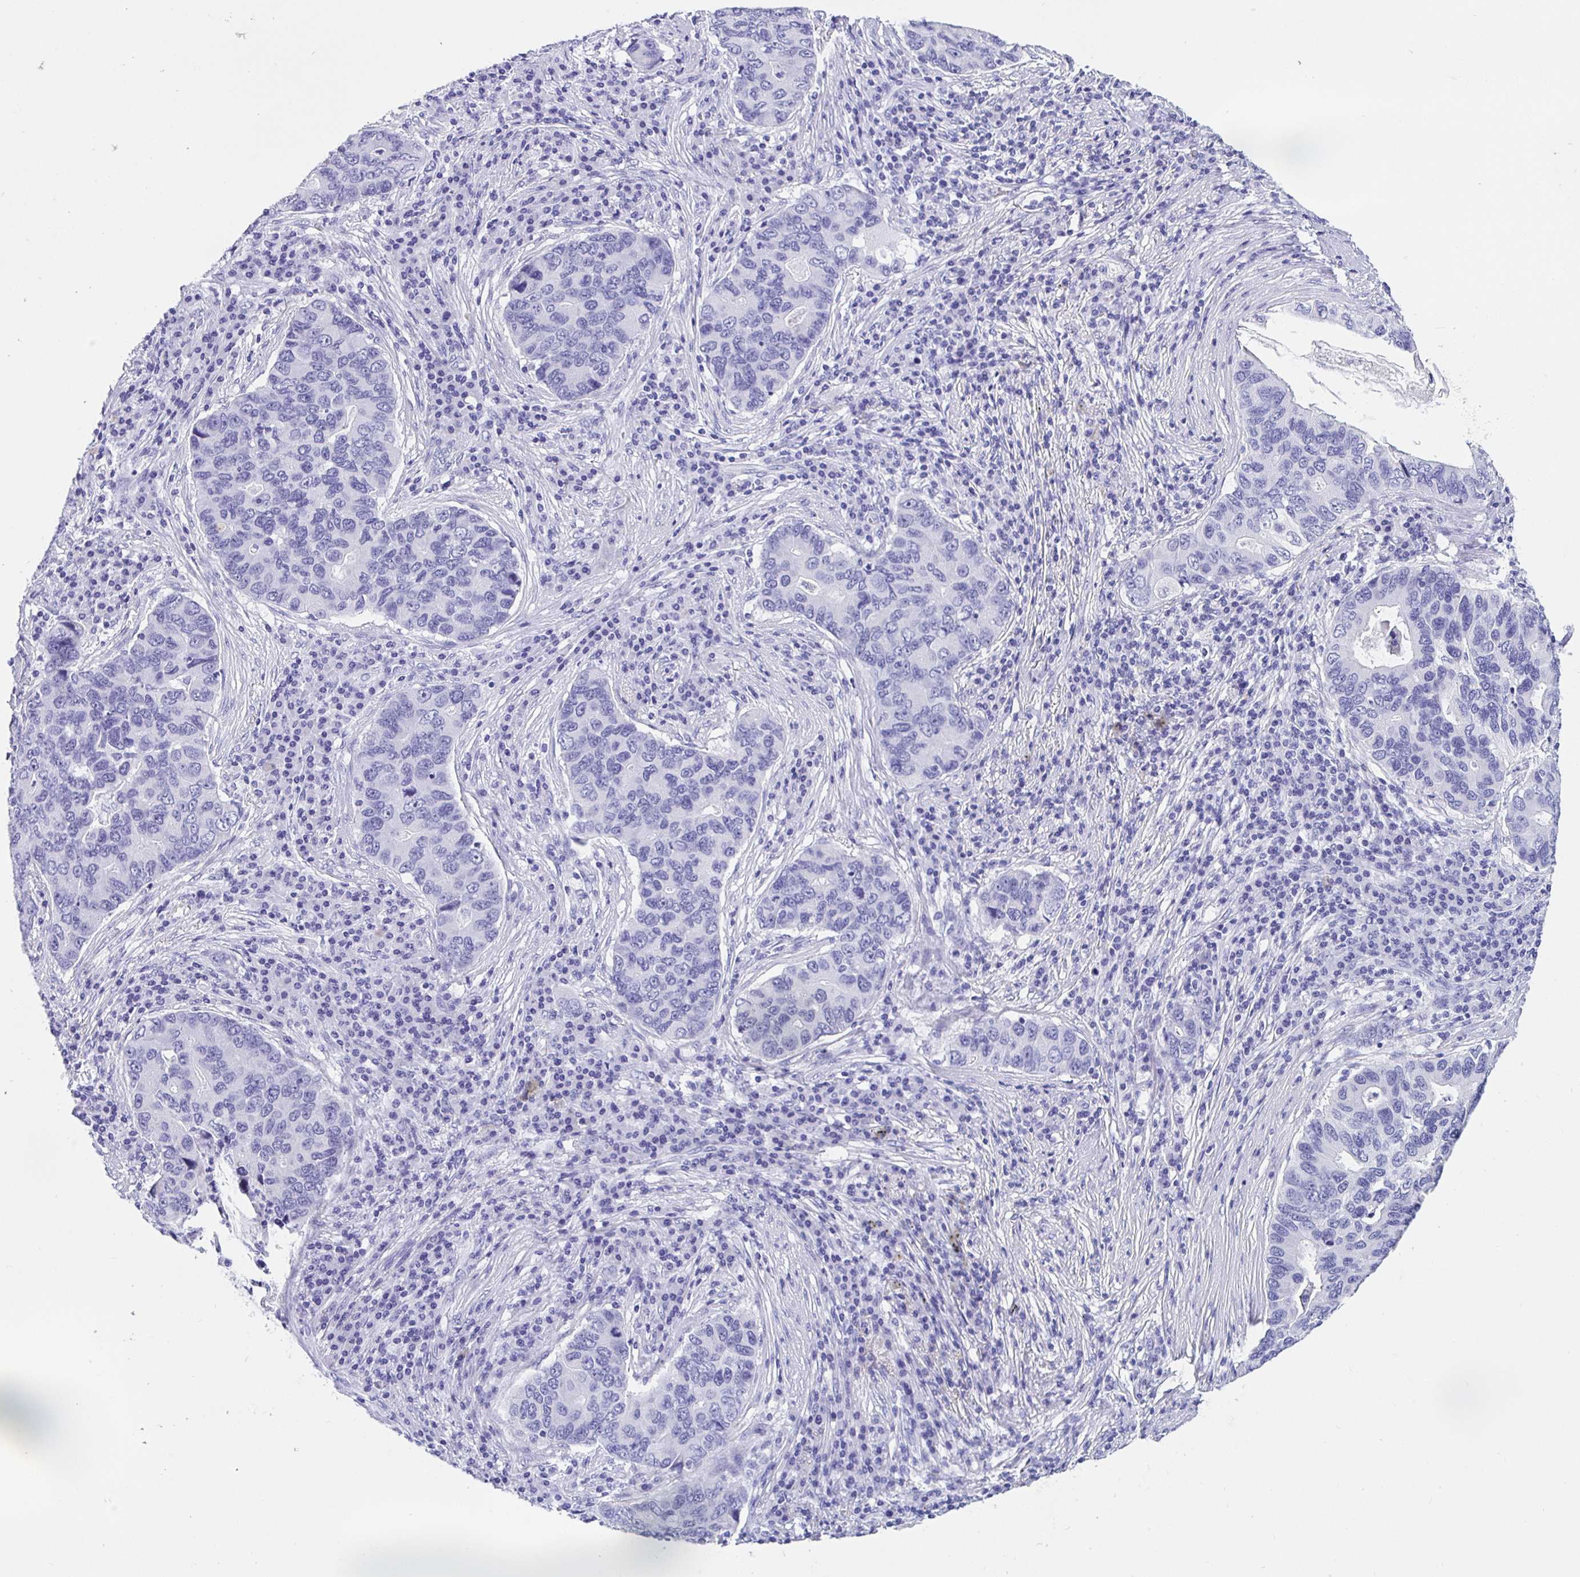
{"staining": {"intensity": "negative", "quantity": "none", "location": "none"}, "tissue": "lung cancer", "cell_type": "Tumor cells", "image_type": "cancer", "snomed": [{"axis": "morphology", "description": "Adenocarcinoma, NOS"}, {"axis": "morphology", "description": "Adenocarcinoma, metastatic, NOS"}, {"axis": "topography", "description": "Lymph node"}, {"axis": "topography", "description": "Lung"}], "caption": "This is an IHC histopathology image of metastatic adenocarcinoma (lung). There is no expression in tumor cells.", "gene": "PRAMEF19", "patient": {"sex": "female", "age": 54}}